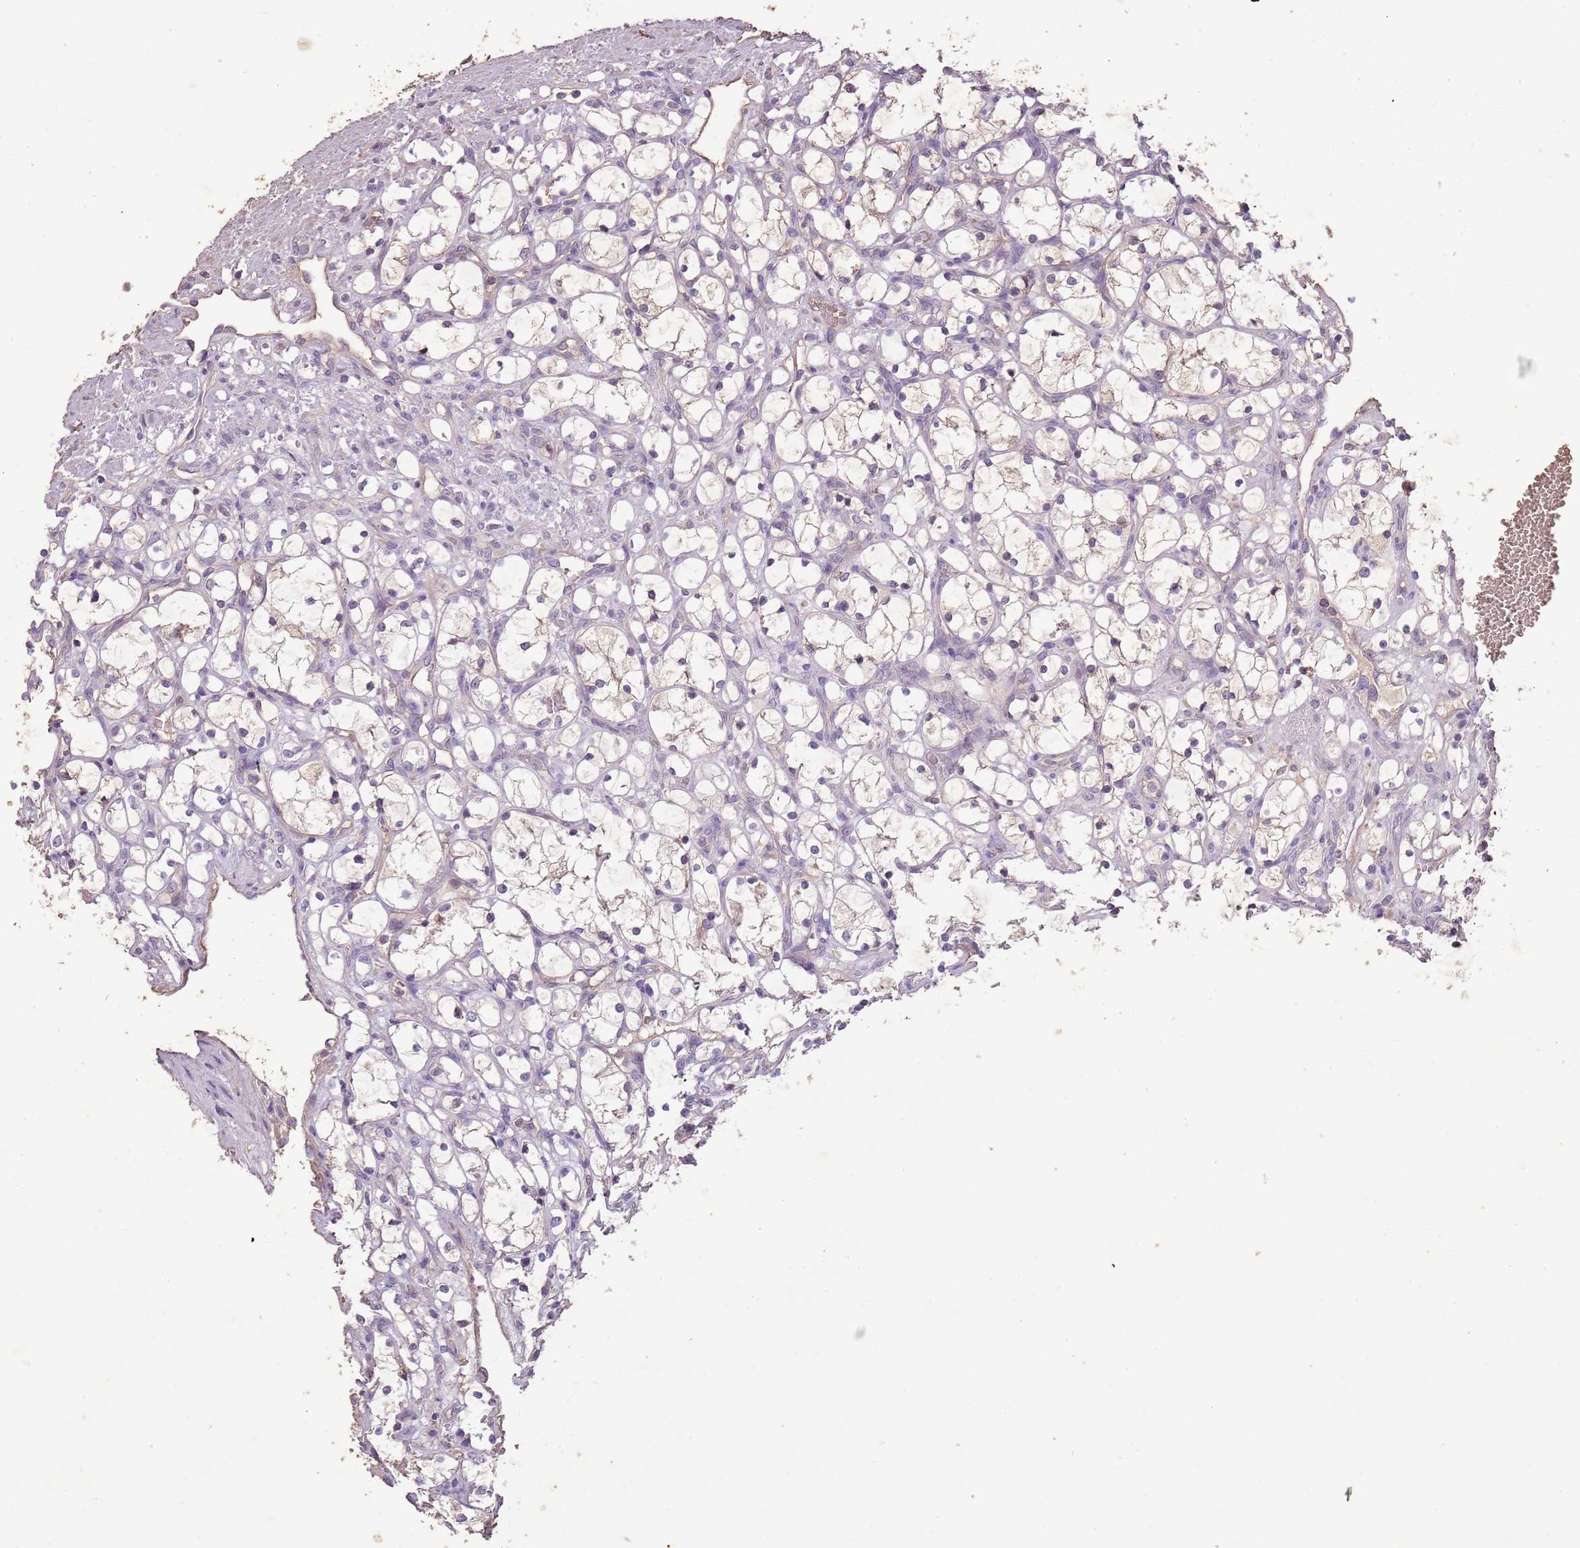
{"staining": {"intensity": "negative", "quantity": "none", "location": "none"}, "tissue": "renal cancer", "cell_type": "Tumor cells", "image_type": "cancer", "snomed": [{"axis": "morphology", "description": "Adenocarcinoma, NOS"}, {"axis": "topography", "description": "Kidney"}], "caption": "The micrograph shows no significant staining in tumor cells of renal cancer.", "gene": "FECH", "patient": {"sex": "female", "age": 69}}